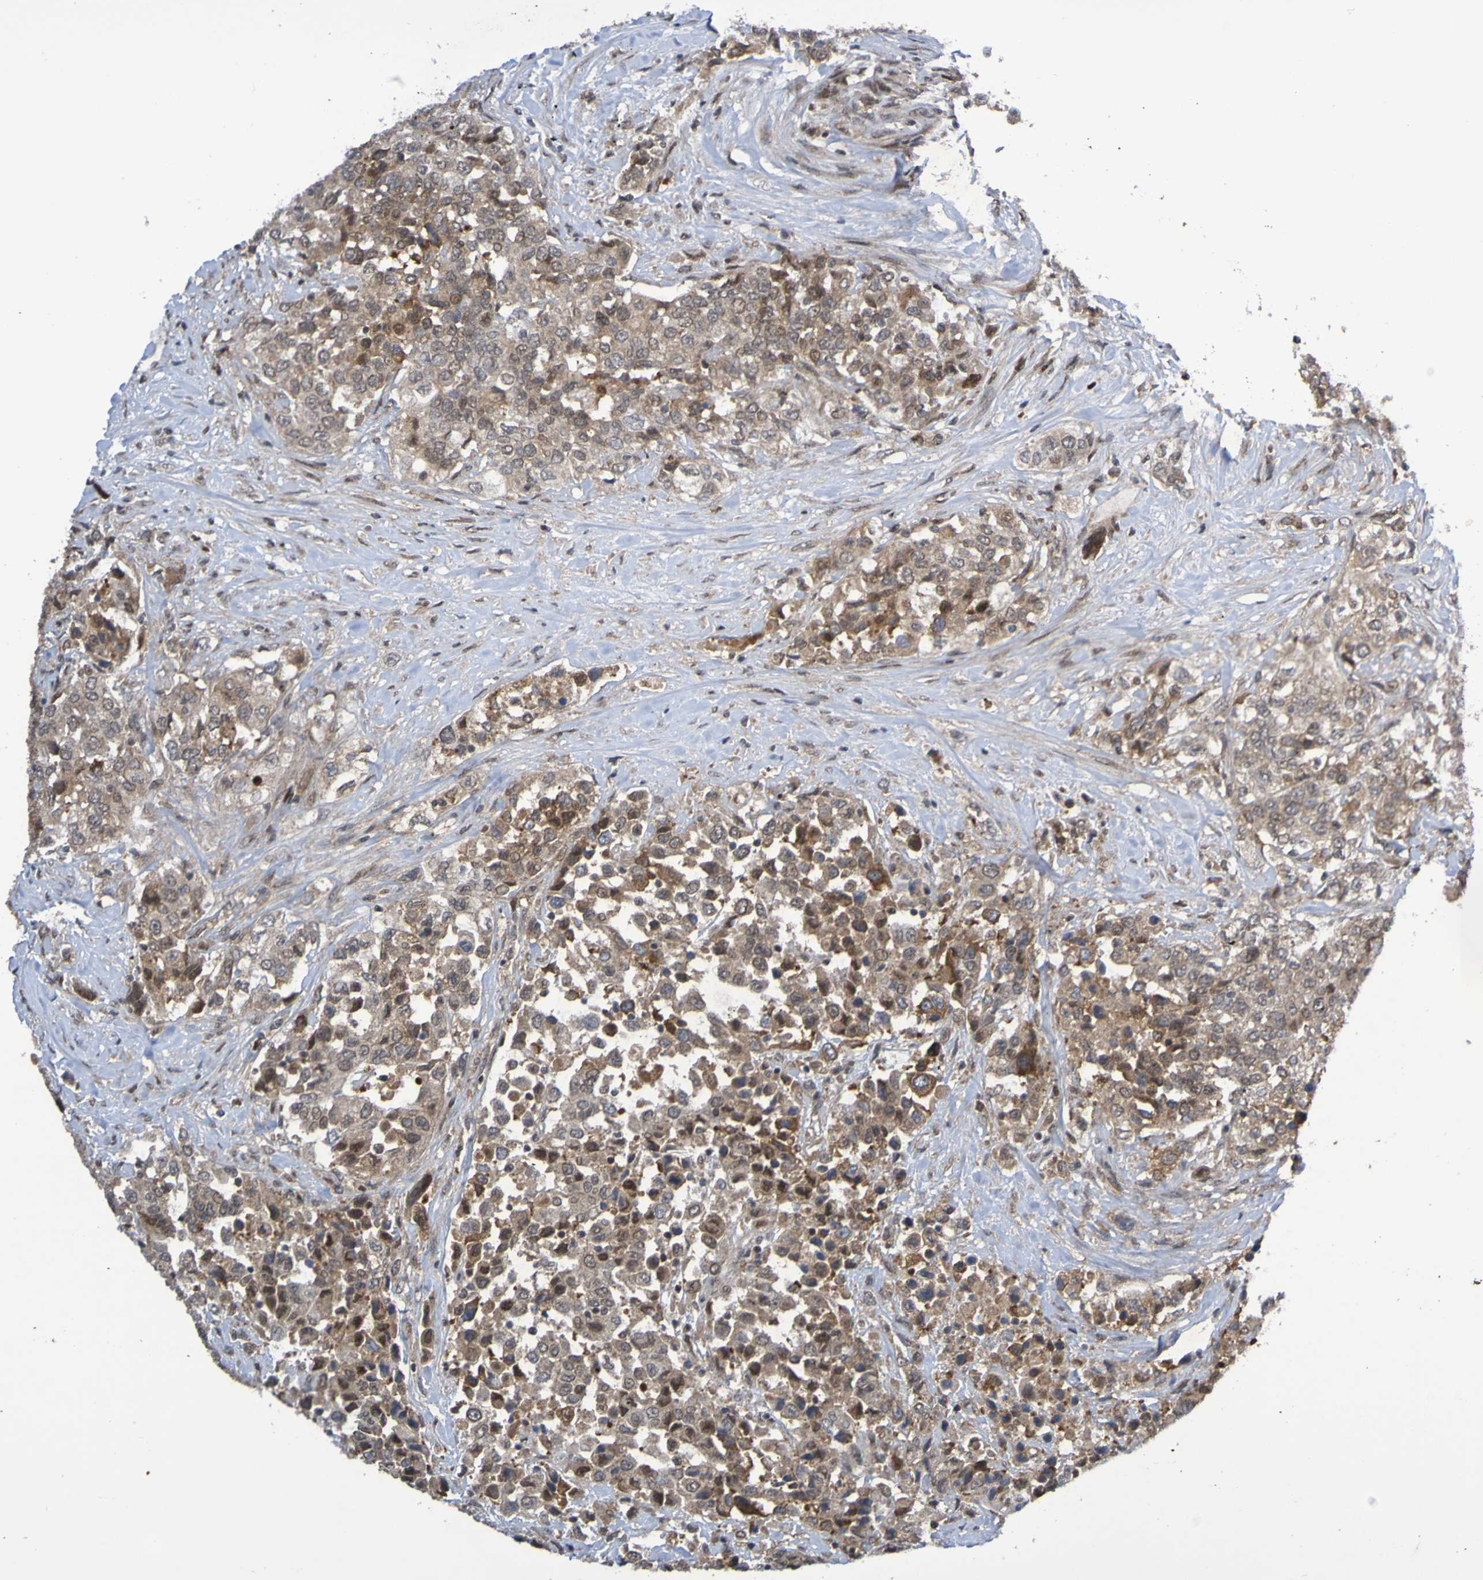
{"staining": {"intensity": "weak", "quantity": ">75%", "location": "cytoplasmic/membranous"}, "tissue": "urothelial cancer", "cell_type": "Tumor cells", "image_type": "cancer", "snomed": [{"axis": "morphology", "description": "Urothelial carcinoma, High grade"}, {"axis": "topography", "description": "Urinary bladder"}], "caption": "Weak cytoplasmic/membranous protein expression is present in approximately >75% of tumor cells in high-grade urothelial carcinoma. The staining was performed using DAB, with brown indicating positive protein expression. Nuclei are stained blue with hematoxylin.", "gene": "ITLN1", "patient": {"sex": "female", "age": 80}}